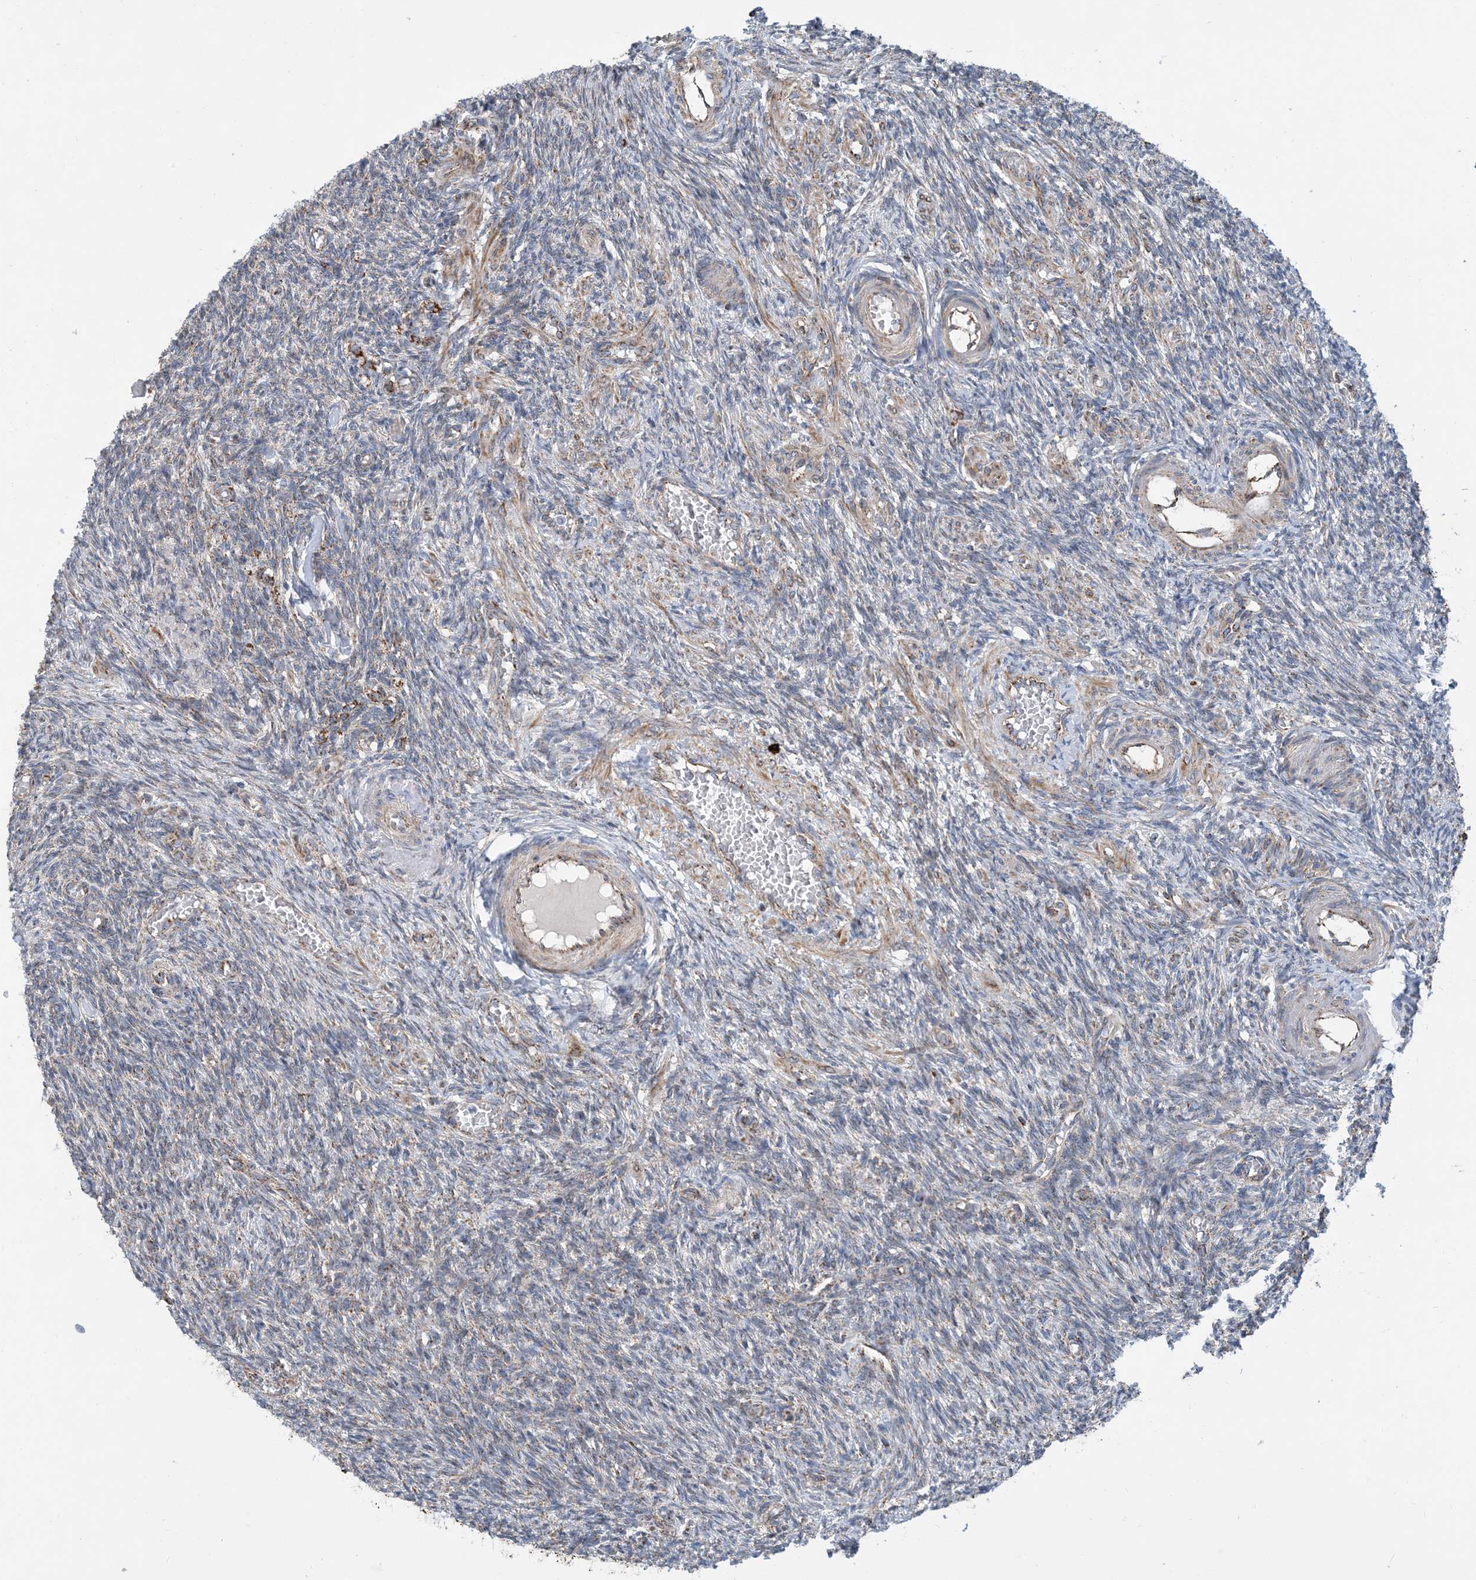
{"staining": {"intensity": "strong", "quantity": ">75%", "location": "cytoplasmic/membranous"}, "tissue": "ovary", "cell_type": "Follicle cells", "image_type": "normal", "snomed": [{"axis": "morphology", "description": "Normal tissue, NOS"}, {"axis": "topography", "description": "Ovary"}], "caption": "Protein staining of unremarkable ovary shows strong cytoplasmic/membranous expression in about >75% of follicle cells.", "gene": "PCDHGA1", "patient": {"sex": "female", "age": 27}}